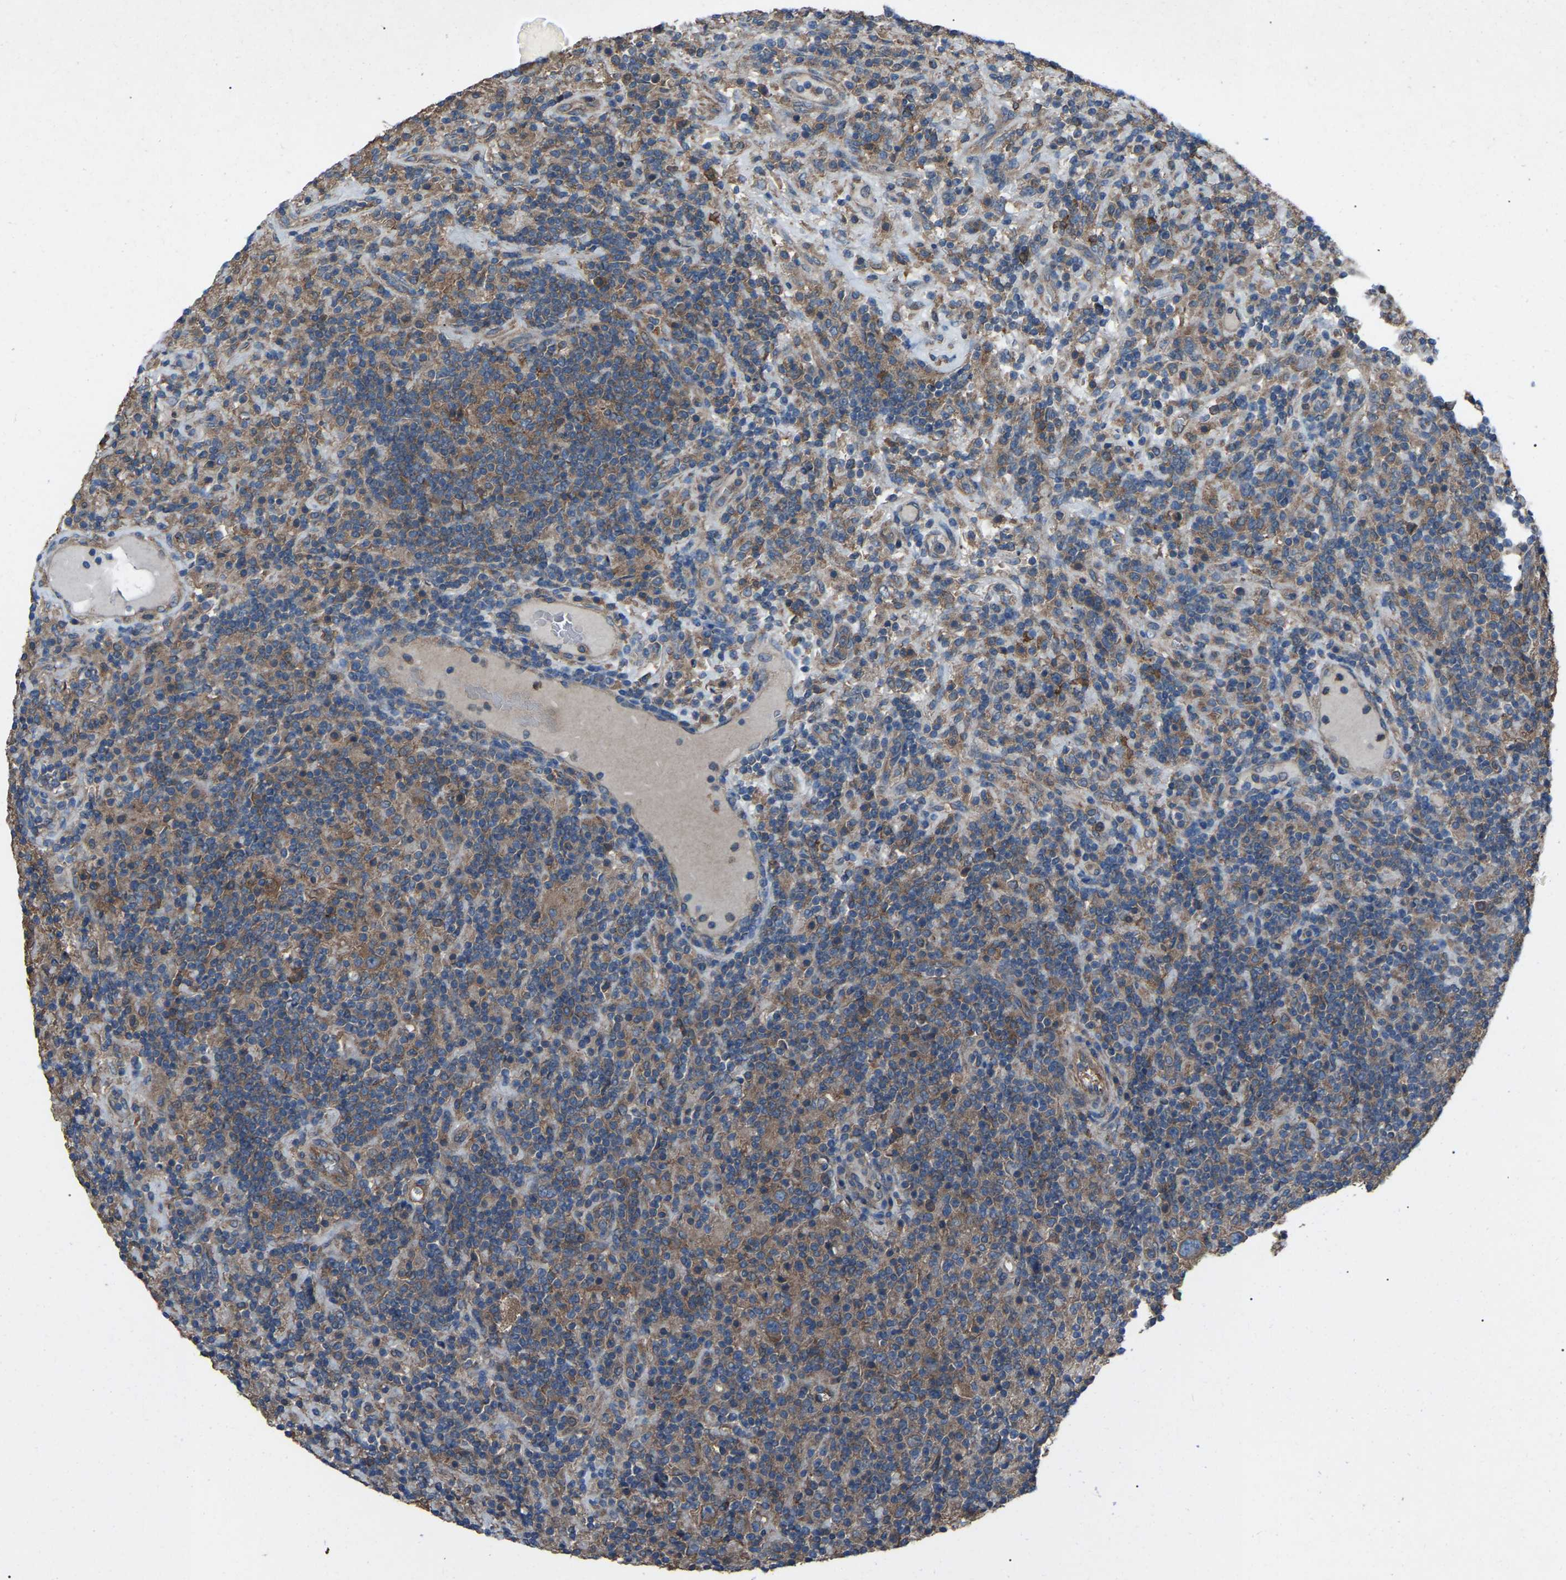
{"staining": {"intensity": "moderate", "quantity": ">75%", "location": "cytoplasmic/membranous"}, "tissue": "lymphoma", "cell_type": "Tumor cells", "image_type": "cancer", "snomed": [{"axis": "morphology", "description": "Hodgkin's disease, NOS"}, {"axis": "topography", "description": "Lymph node"}], "caption": "Moderate cytoplasmic/membranous positivity is present in about >75% of tumor cells in Hodgkin's disease.", "gene": "AIMP1", "patient": {"sex": "male", "age": 70}}